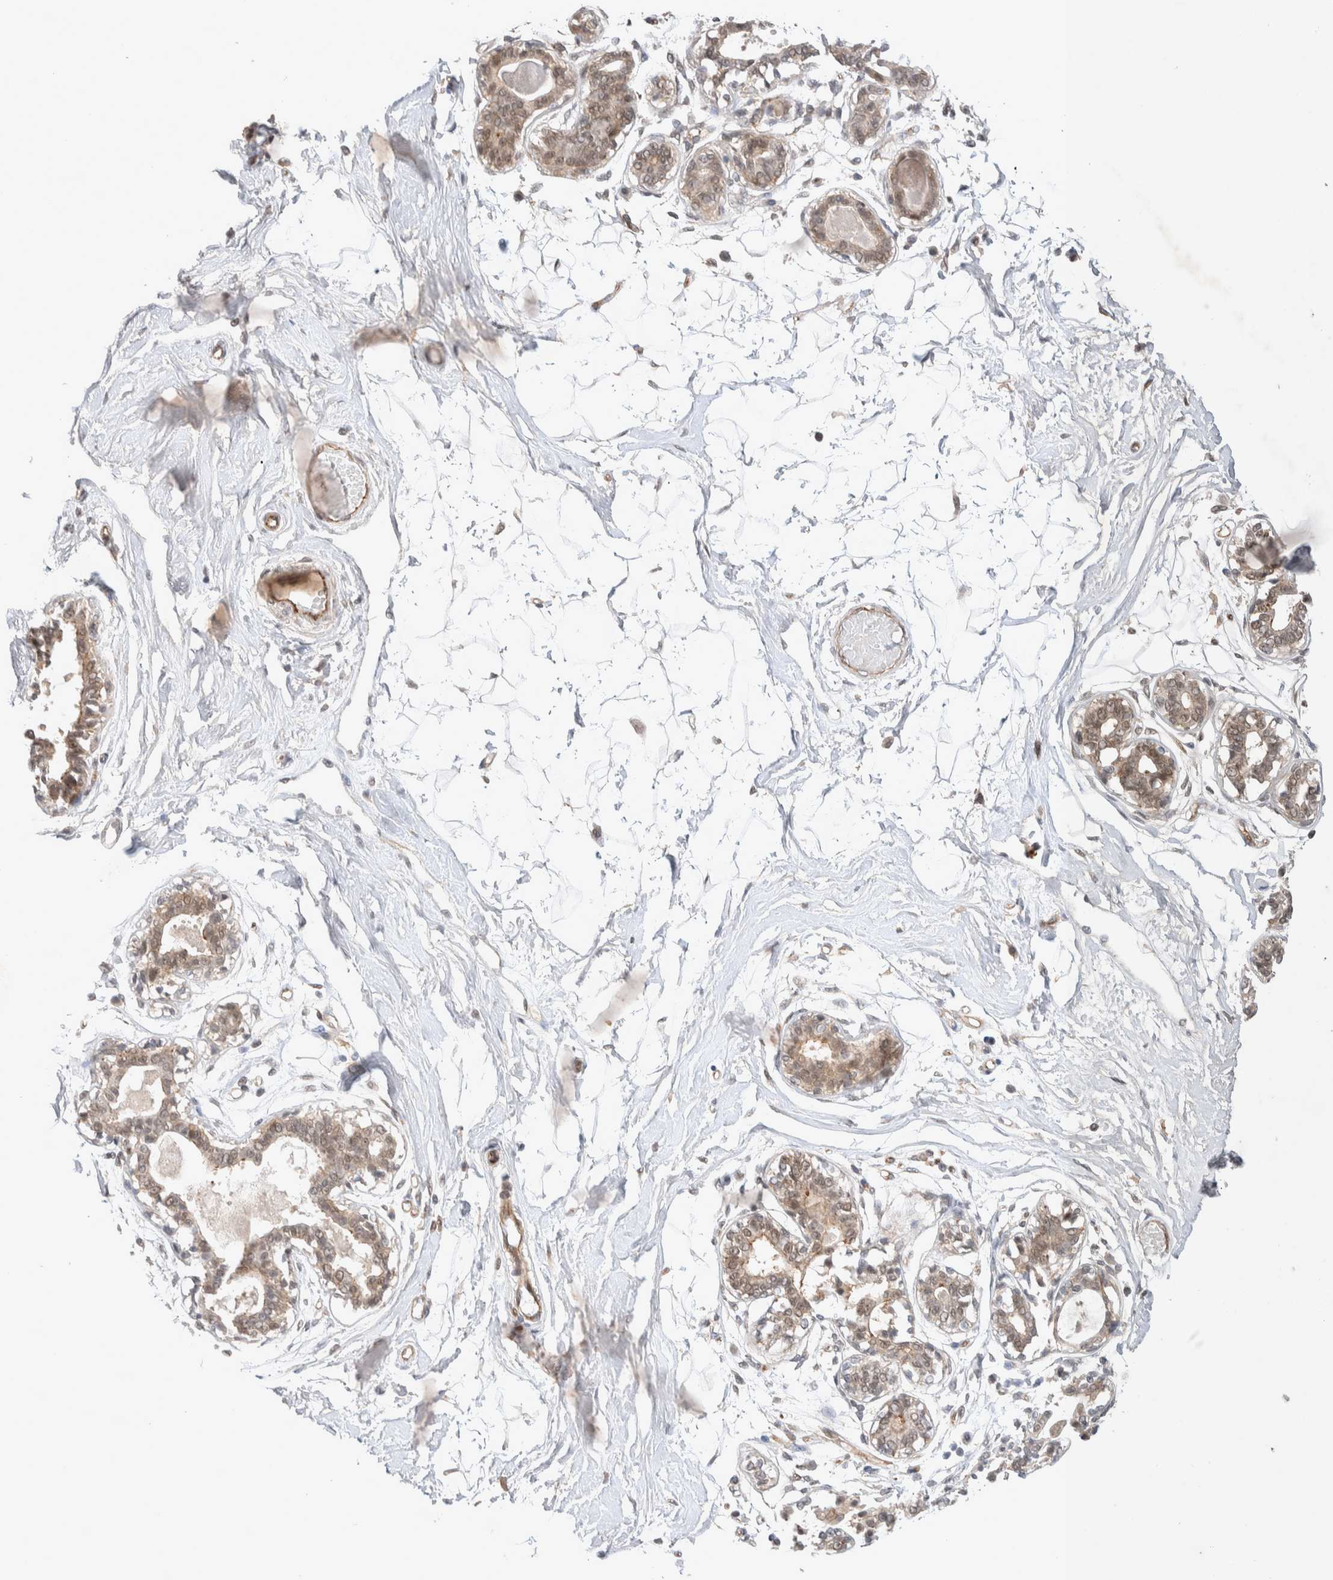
{"staining": {"intensity": "negative", "quantity": "none", "location": "none"}, "tissue": "breast", "cell_type": "Adipocytes", "image_type": "normal", "snomed": [{"axis": "morphology", "description": "Normal tissue, NOS"}, {"axis": "topography", "description": "Breast"}], "caption": "IHC of normal breast exhibits no positivity in adipocytes.", "gene": "ZNF704", "patient": {"sex": "female", "age": 45}}